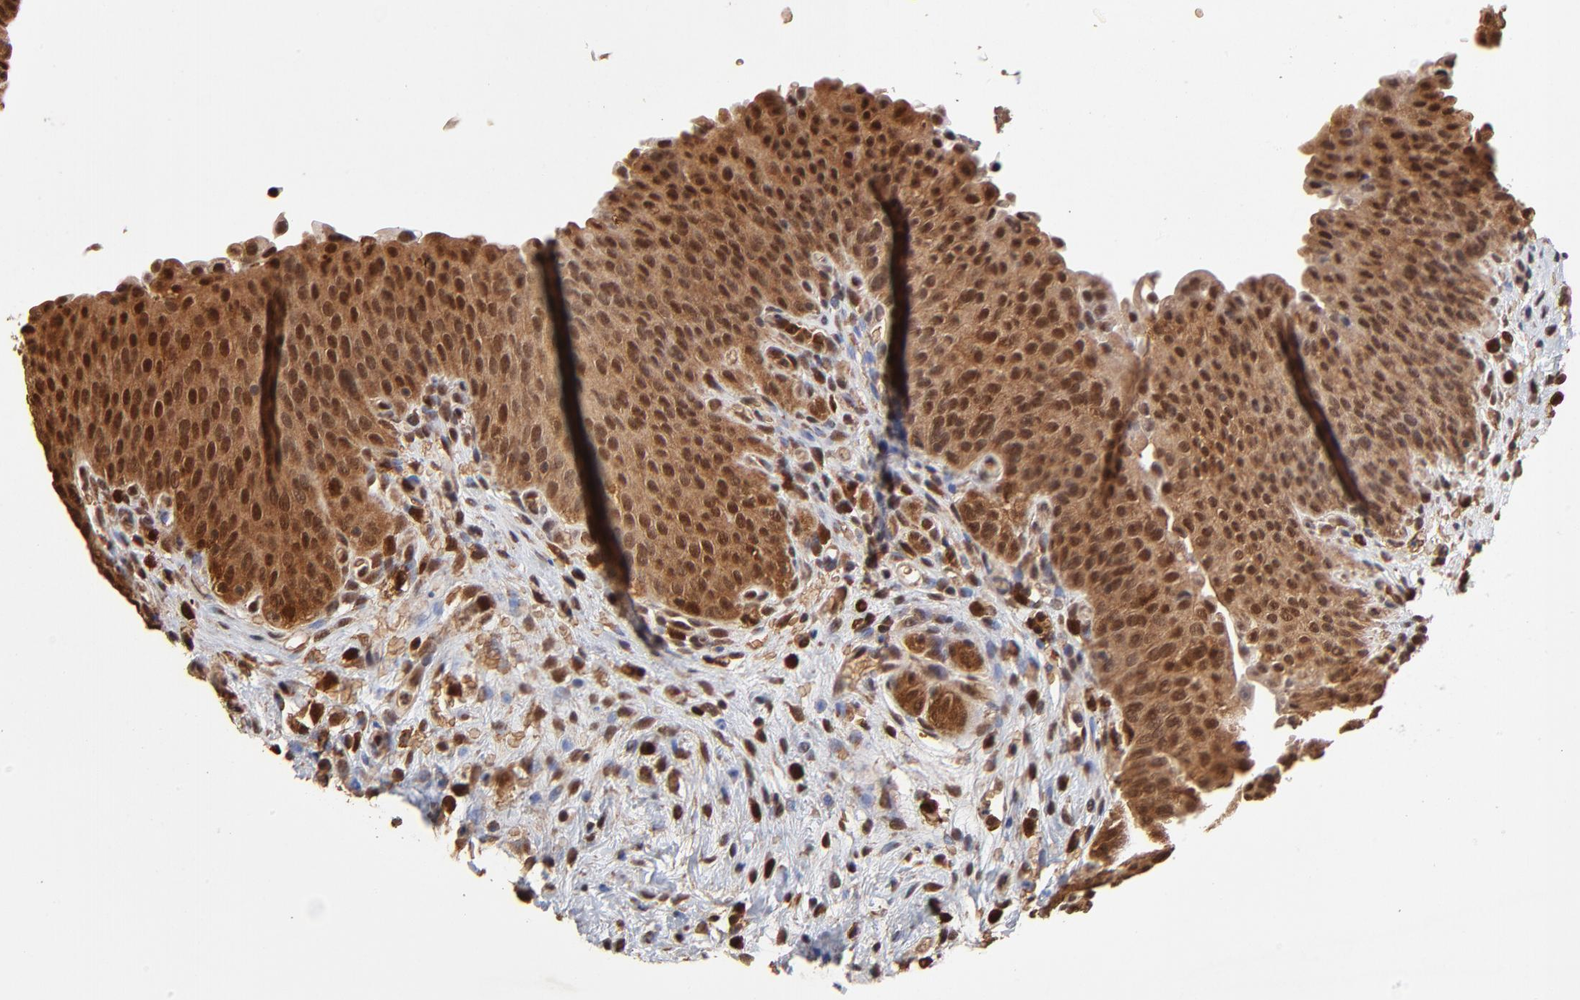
{"staining": {"intensity": "strong", "quantity": ">75%", "location": "cytoplasmic/membranous,nuclear"}, "tissue": "urinary bladder", "cell_type": "Urothelial cells", "image_type": "normal", "snomed": [{"axis": "morphology", "description": "Normal tissue, NOS"}, {"axis": "morphology", "description": "Dysplasia, NOS"}, {"axis": "topography", "description": "Urinary bladder"}], "caption": "Immunohistochemical staining of benign human urinary bladder reveals strong cytoplasmic/membranous,nuclear protein expression in about >75% of urothelial cells. (DAB IHC with brightfield microscopy, high magnification).", "gene": "CASP1", "patient": {"sex": "male", "age": 35}}